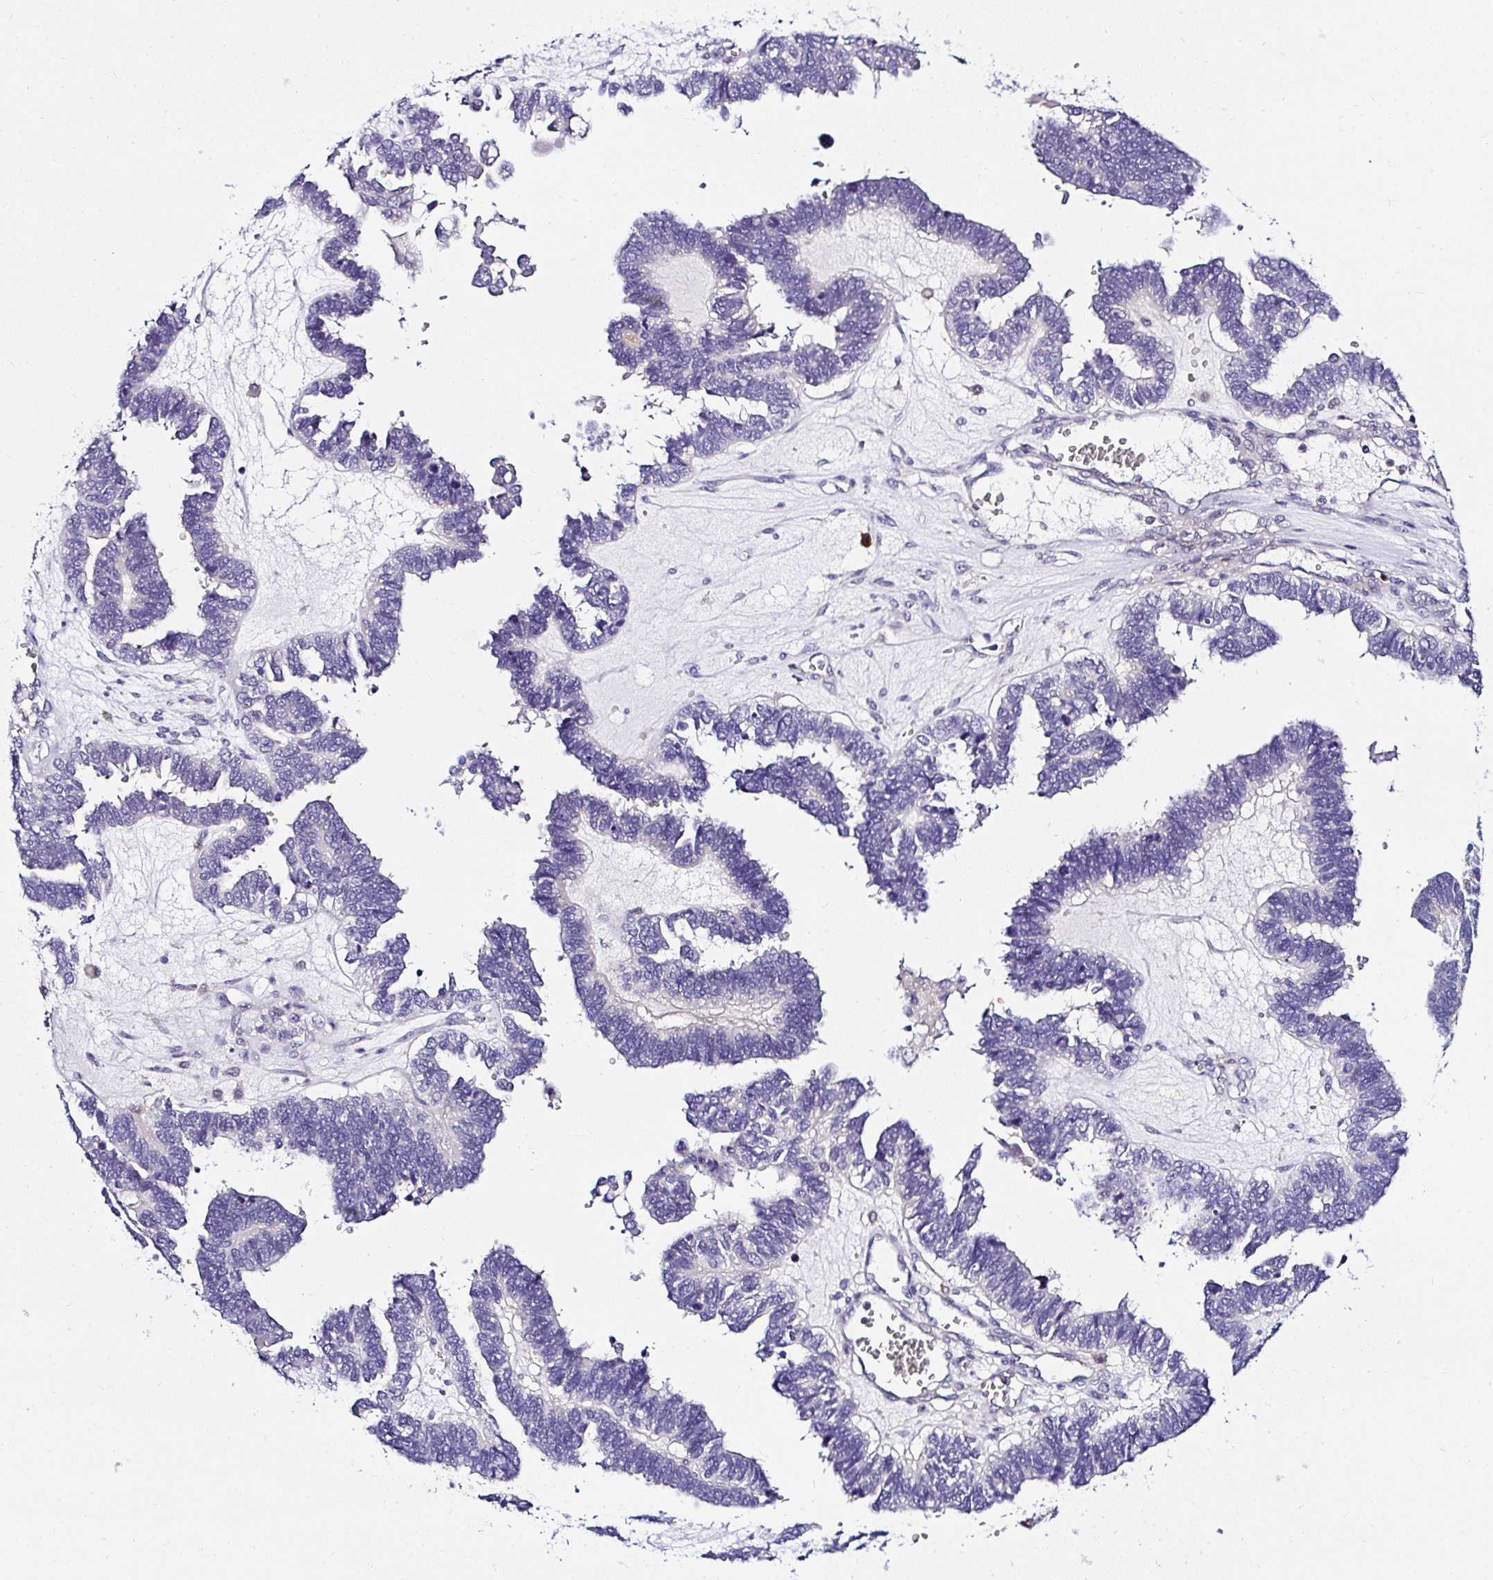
{"staining": {"intensity": "negative", "quantity": "none", "location": "none"}, "tissue": "ovarian cancer", "cell_type": "Tumor cells", "image_type": "cancer", "snomed": [{"axis": "morphology", "description": "Cystadenocarcinoma, serous, NOS"}, {"axis": "topography", "description": "Ovary"}], "caption": "Histopathology image shows no significant protein staining in tumor cells of ovarian serous cystadenocarcinoma. Brightfield microscopy of immunohistochemistry stained with DAB (brown) and hematoxylin (blue), captured at high magnification.", "gene": "DEPDC5", "patient": {"sex": "female", "age": 51}}